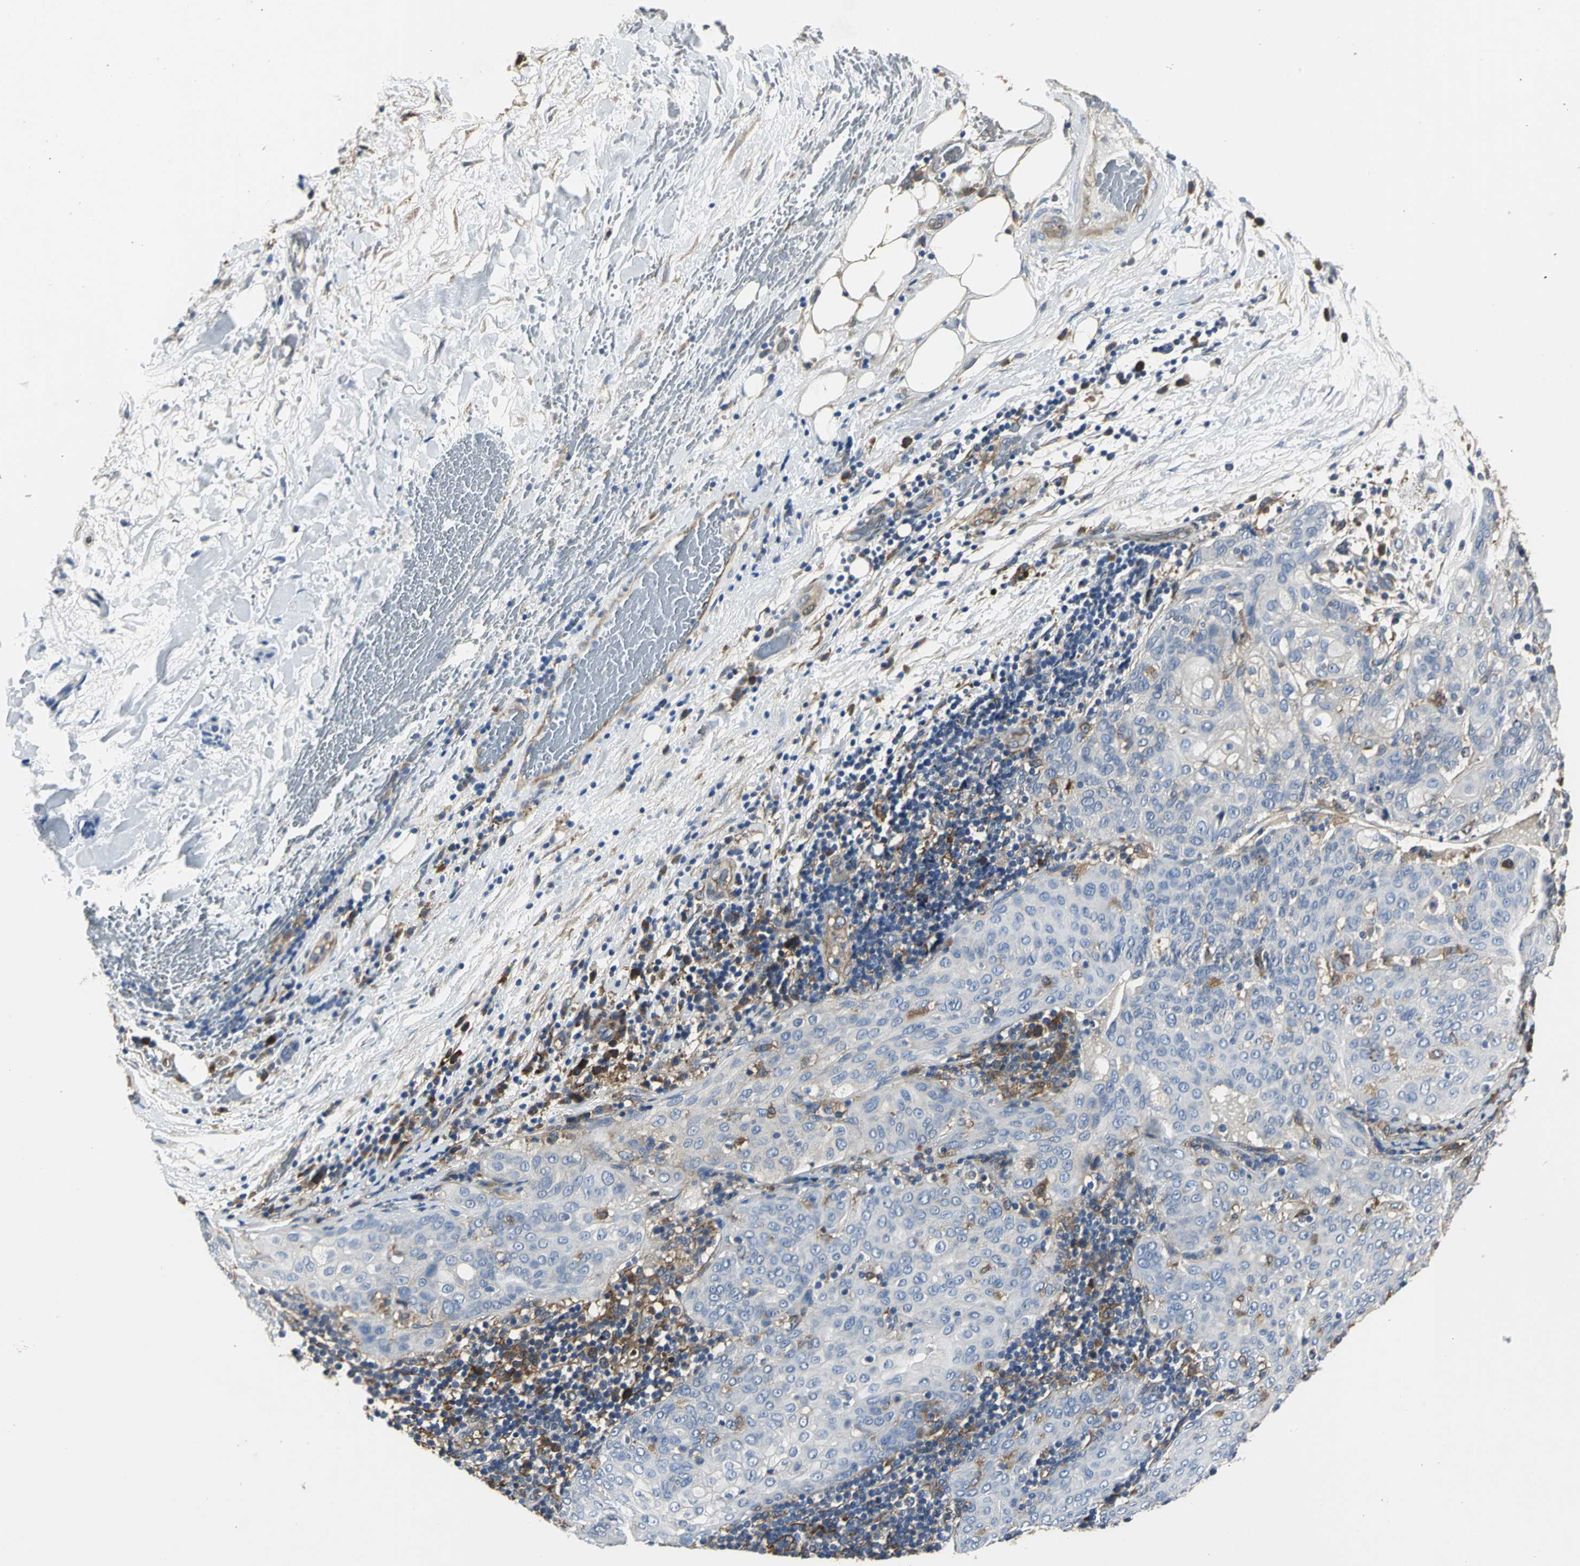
{"staining": {"intensity": "weak", "quantity": "25%-75%", "location": "cytoplasmic/membranous"}, "tissue": "lung cancer", "cell_type": "Tumor cells", "image_type": "cancer", "snomed": [{"axis": "morphology", "description": "Inflammation, NOS"}, {"axis": "morphology", "description": "Squamous cell carcinoma, NOS"}, {"axis": "topography", "description": "Lymph node"}, {"axis": "topography", "description": "Soft tissue"}, {"axis": "topography", "description": "Lung"}], "caption": "There is low levels of weak cytoplasmic/membranous positivity in tumor cells of lung squamous cell carcinoma, as demonstrated by immunohistochemical staining (brown color).", "gene": "CHRNB1", "patient": {"sex": "male", "age": 66}}